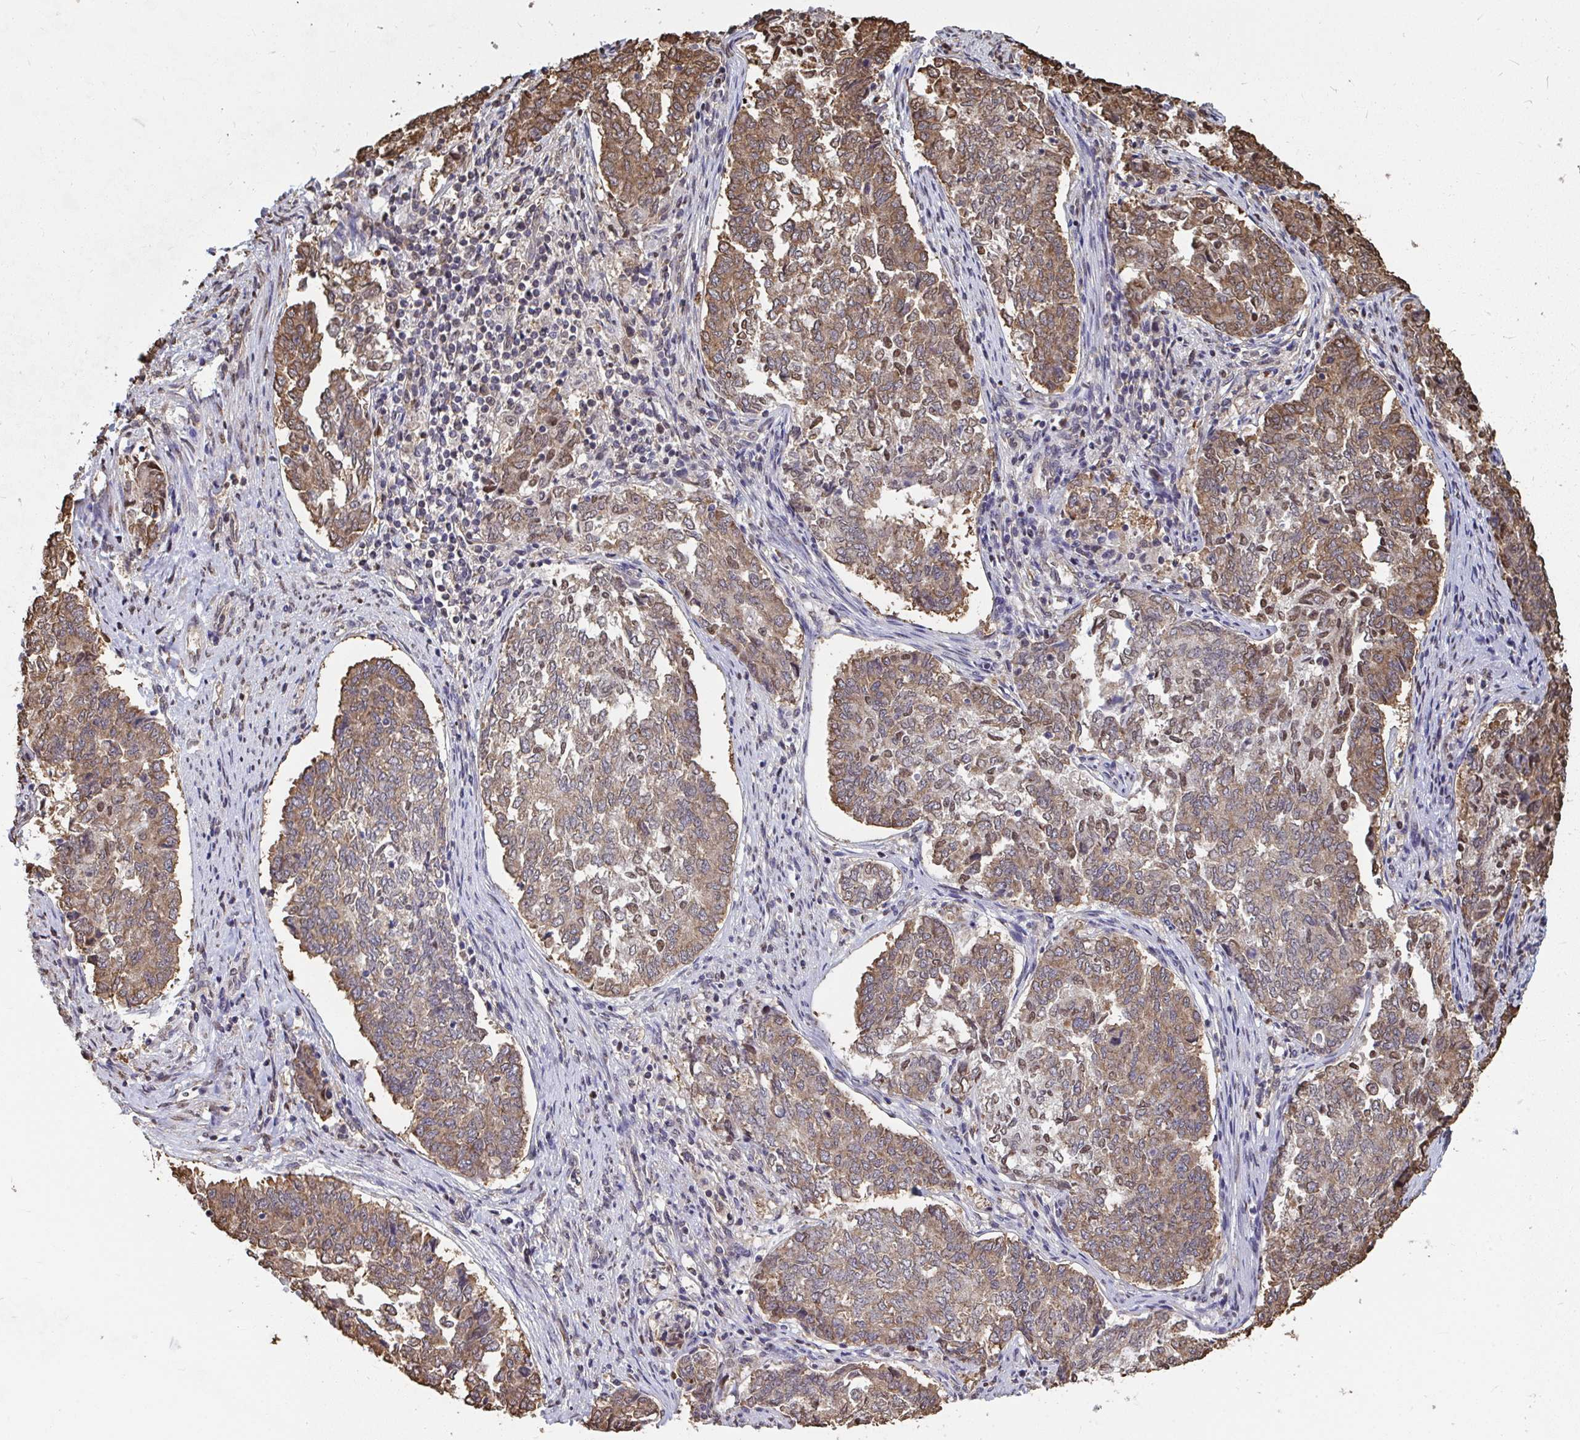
{"staining": {"intensity": "moderate", "quantity": ">75%", "location": "cytoplasmic/membranous"}, "tissue": "endometrial cancer", "cell_type": "Tumor cells", "image_type": "cancer", "snomed": [{"axis": "morphology", "description": "Adenocarcinoma, NOS"}, {"axis": "topography", "description": "Endometrium"}], "caption": "Tumor cells demonstrate medium levels of moderate cytoplasmic/membranous expression in about >75% of cells in adenocarcinoma (endometrial). (brown staining indicates protein expression, while blue staining denotes nuclei).", "gene": "SYNCRIP", "patient": {"sex": "female", "age": 80}}